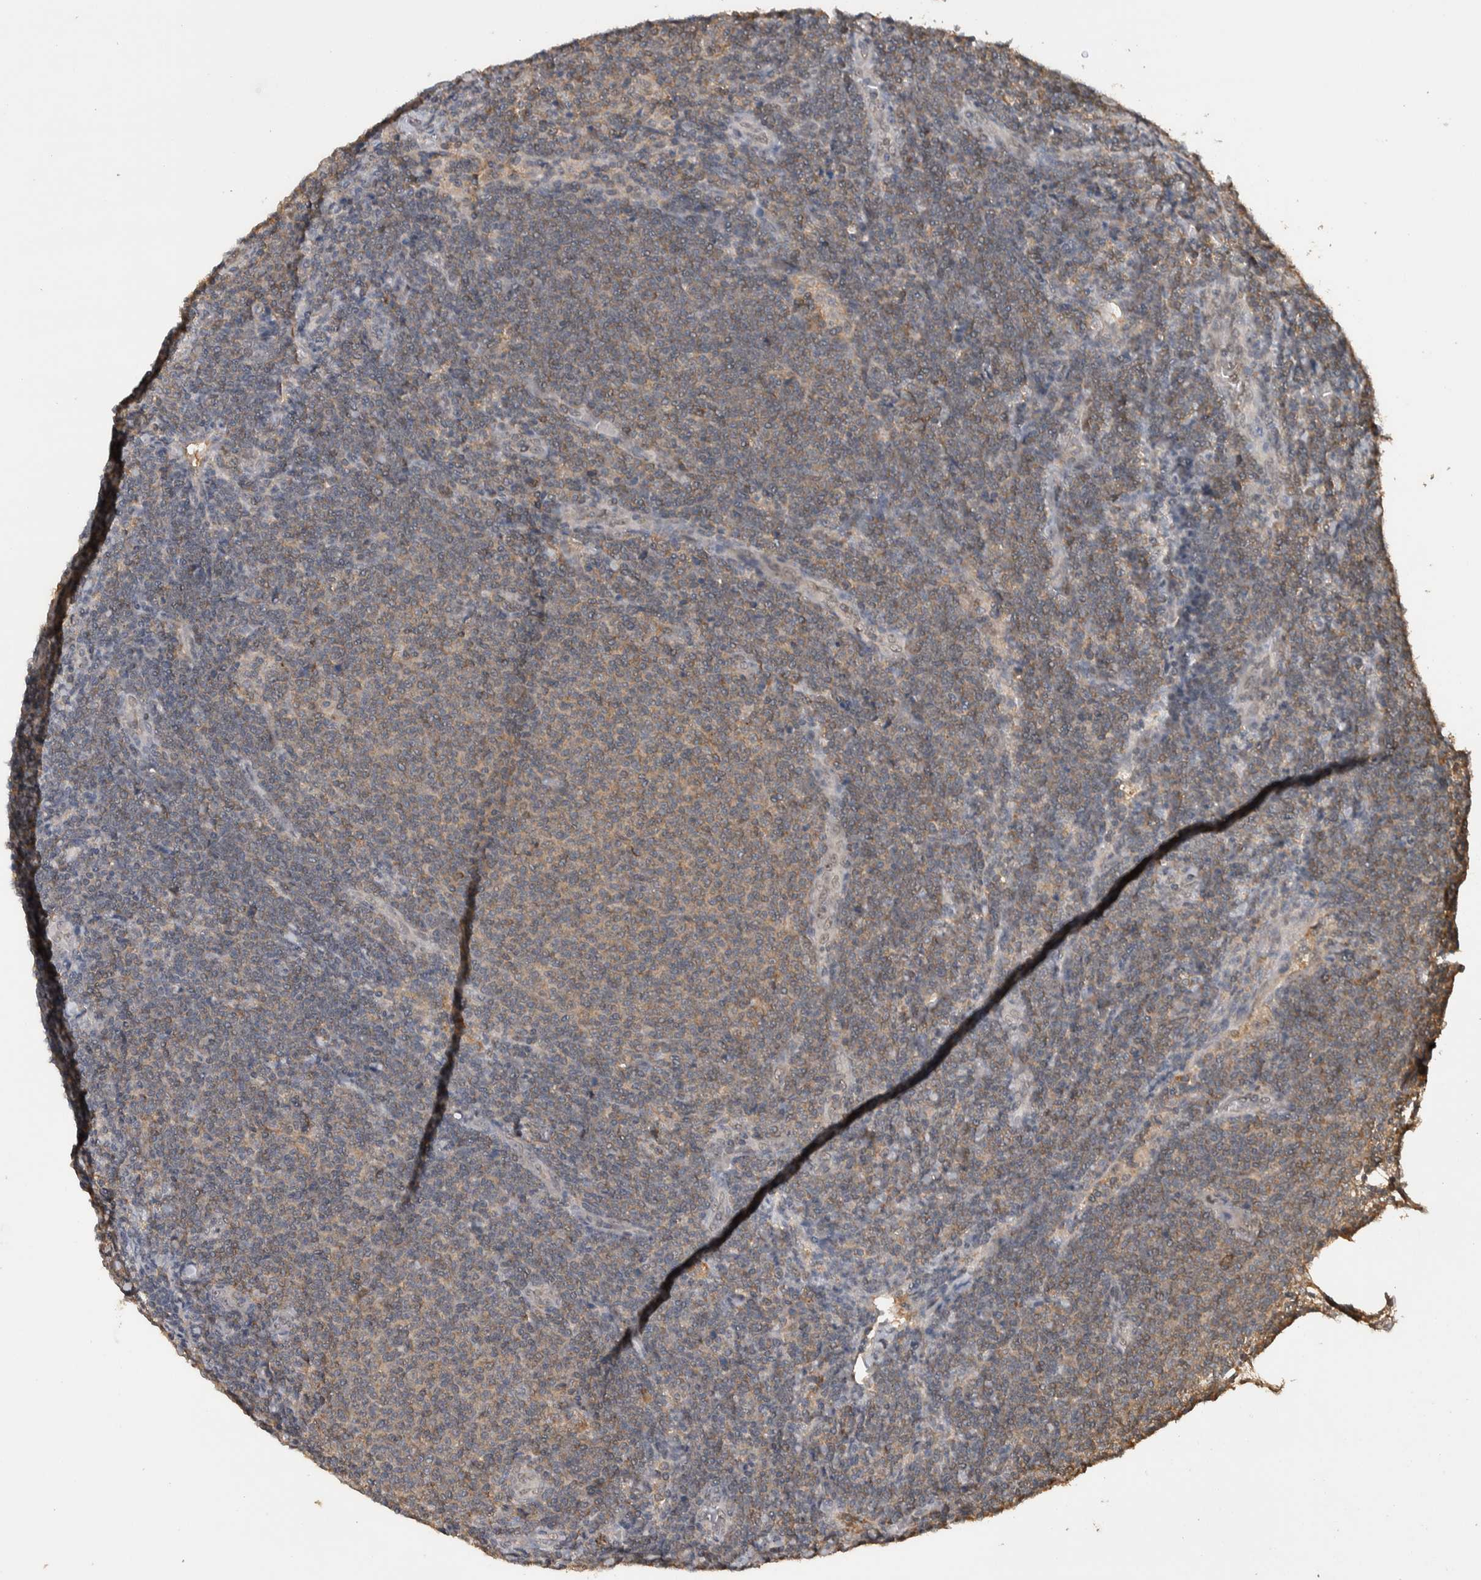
{"staining": {"intensity": "weak", "quantity": ">75%", "location": "cytoplasmic/membranous"}, "tissue": "lymphoma", "cell_type": "Tumor cells", "image_type": "cancer", "snomed": [{"axis": "morphology", "description": "Malignant lymphoma, non-Hodgkin's type, Low grade"}, {"axis": "topography", "description": "Lymph node"}], "caption": "This photomicrograph reveals IHC staining of human lymphoma, with low weak cytoplasmic/membranous staining in about >75% of tumor cells.", "gene": "DVL2", "patient": {"sex": "male", "age": 66}}